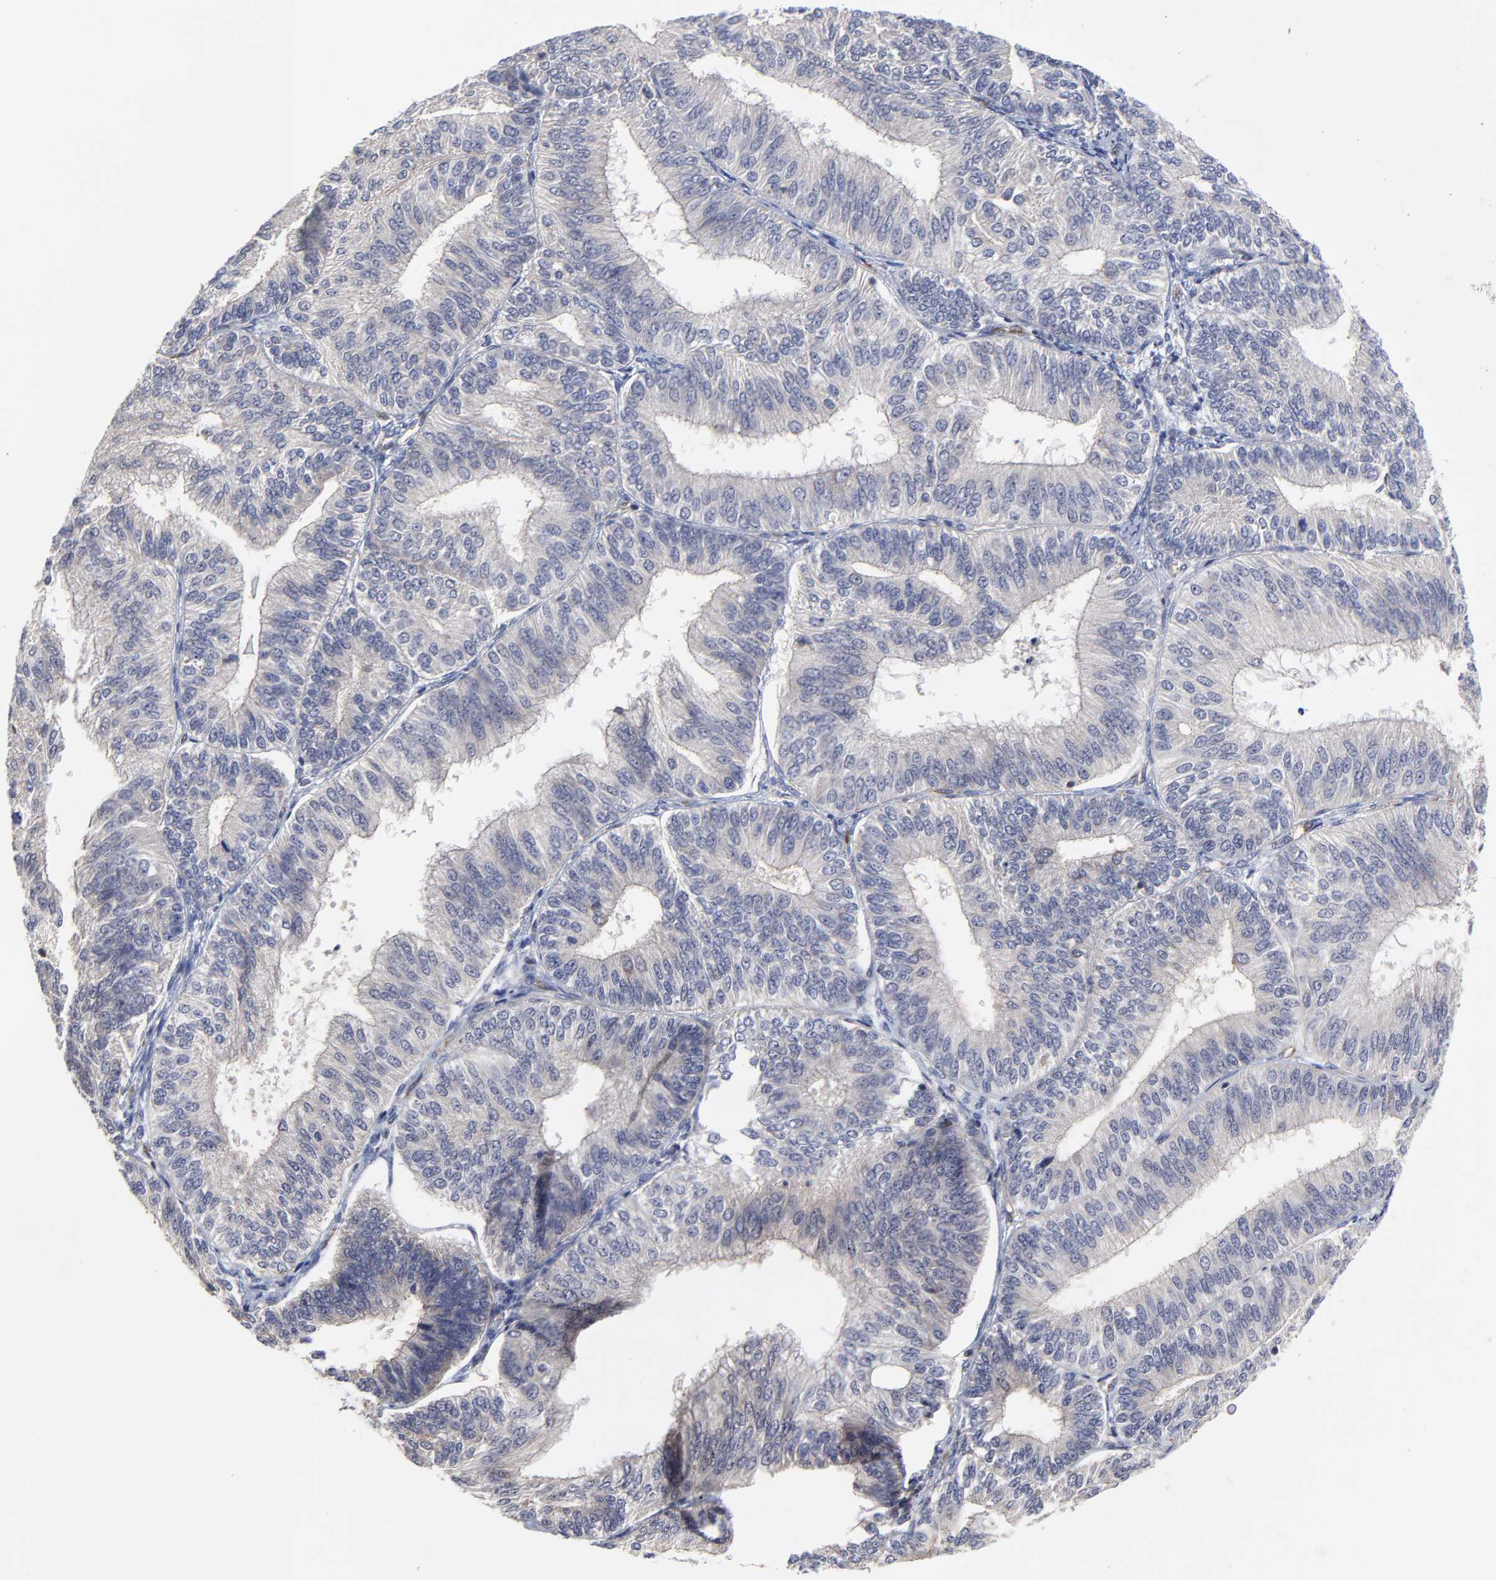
{"staining": {"intensity": "weak", "quantity": ">75%", "location": "cytoplasmic/membranous"}, "tissue": "endometrial cancer", "cell_type": "Tumor cells", "image_type": "cancer", "snomed": [{"axis": "morphology", "description": "Adenocarcinoma, NOS"}, {"axis": "topography", "description": "Endometrium"}], "caption": "Protein staining demonstrates weak cytoplasmic/membranous positivity in about >75% of tumor cells in endometrial cancer. The staining was performed using DAB (3,3'-diaminobenzidine) to visualize the protein expression in brown, while the nuclei were stained in blue with hematoxylin (Magnification: 20x).", "gene": "ZNF157", "patient": {"sex": "female", "age": 55}}